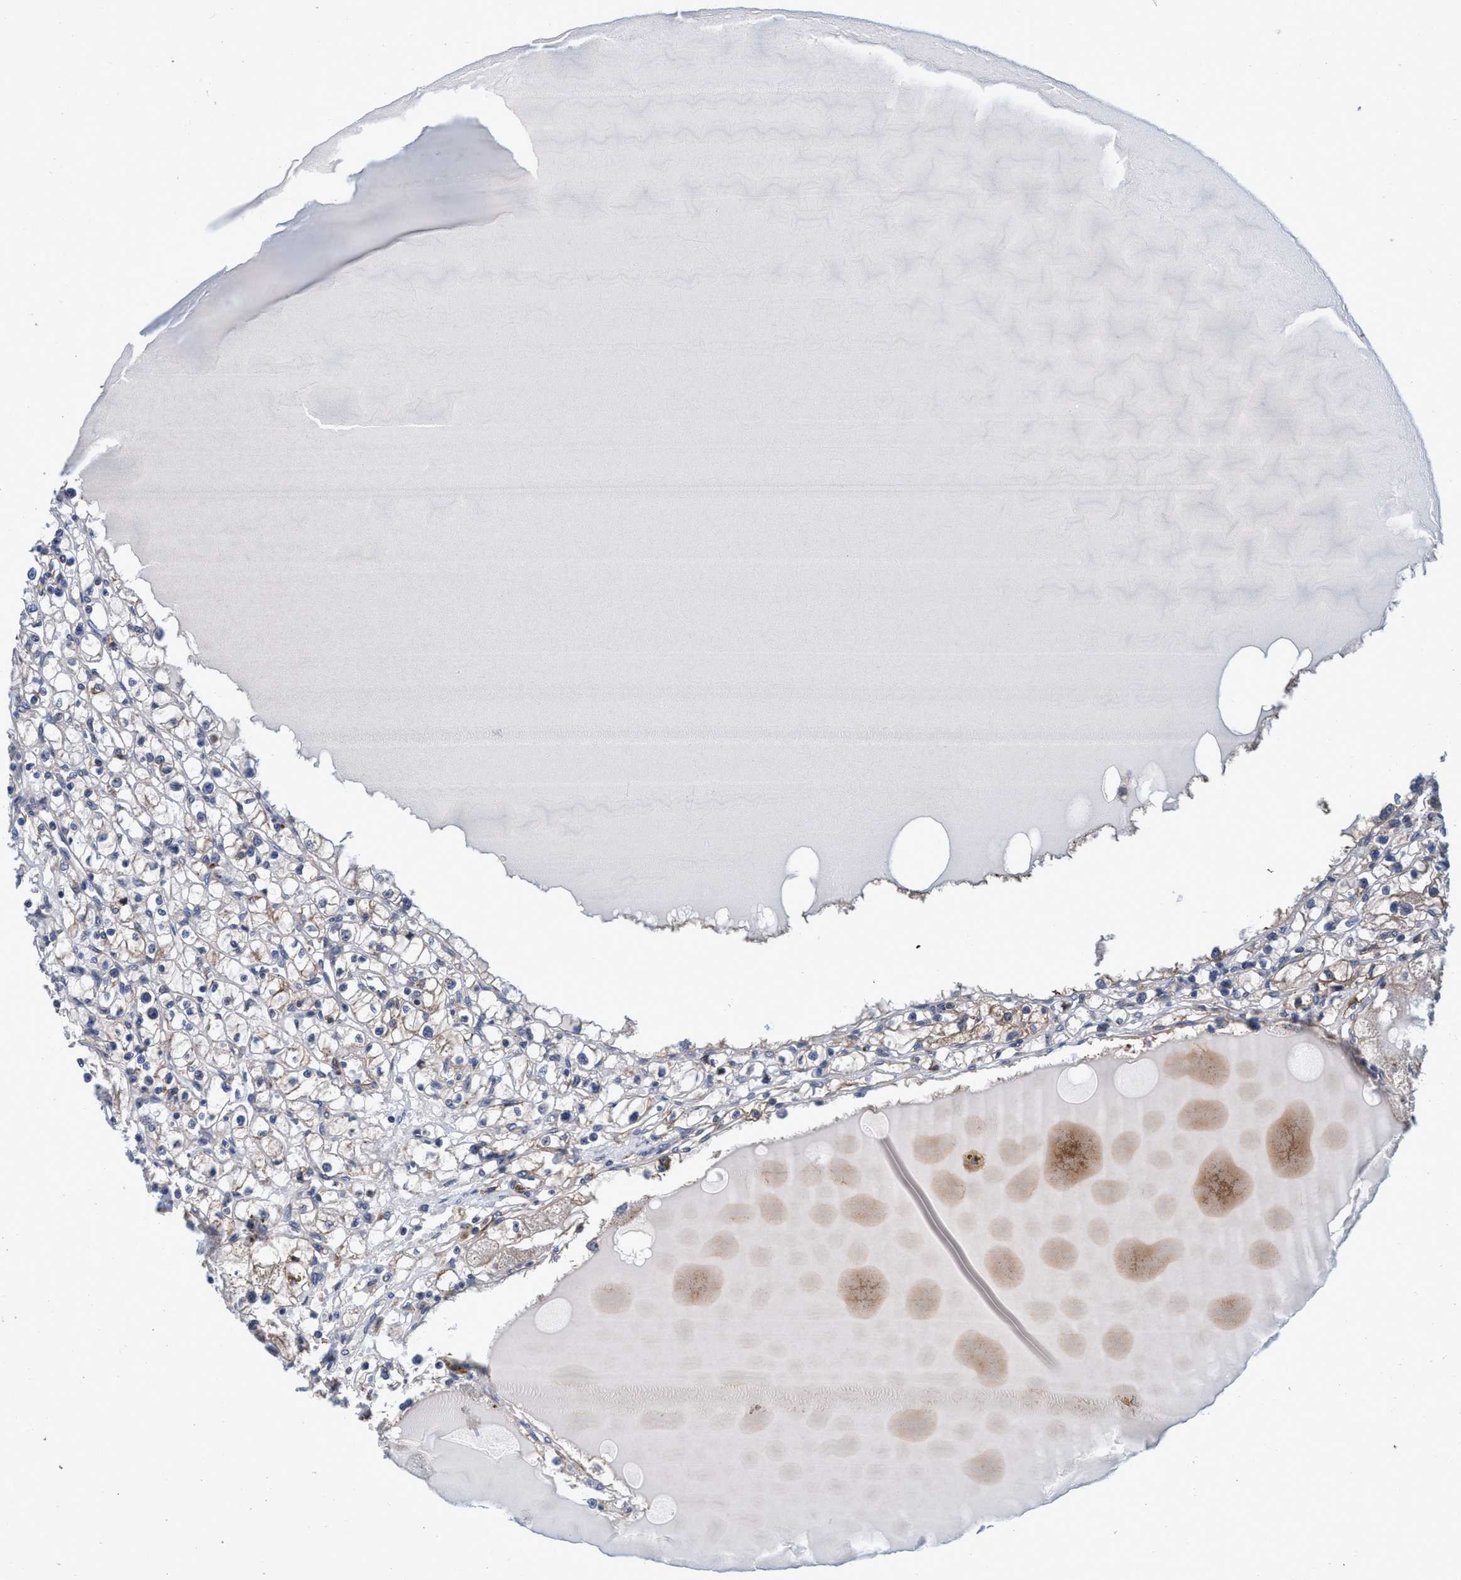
{"staining": {"intensity": "weak", "quantity": ">75%", "location": "cytoplasmic/membranous"}, "tissue": "renal cancer", "cell_type": "Tumor cells", "image_type": "cancer", "snomed": [{"axis": "morphology", "description": "Adenocarcinoma, NOS"}, {"axis": "topography", "description": "Kidney"}], "caption": "This micrograph exhibits renal cancer stained with immunohistochemistry to label a protein in brown. The cytoplasmic/membranous of tumor cells show weak positivity for the protein. Nuclei are counter-stained blue.", "gene": "CALCOCO2", "patient": {"sex": "male", "age": 56}}